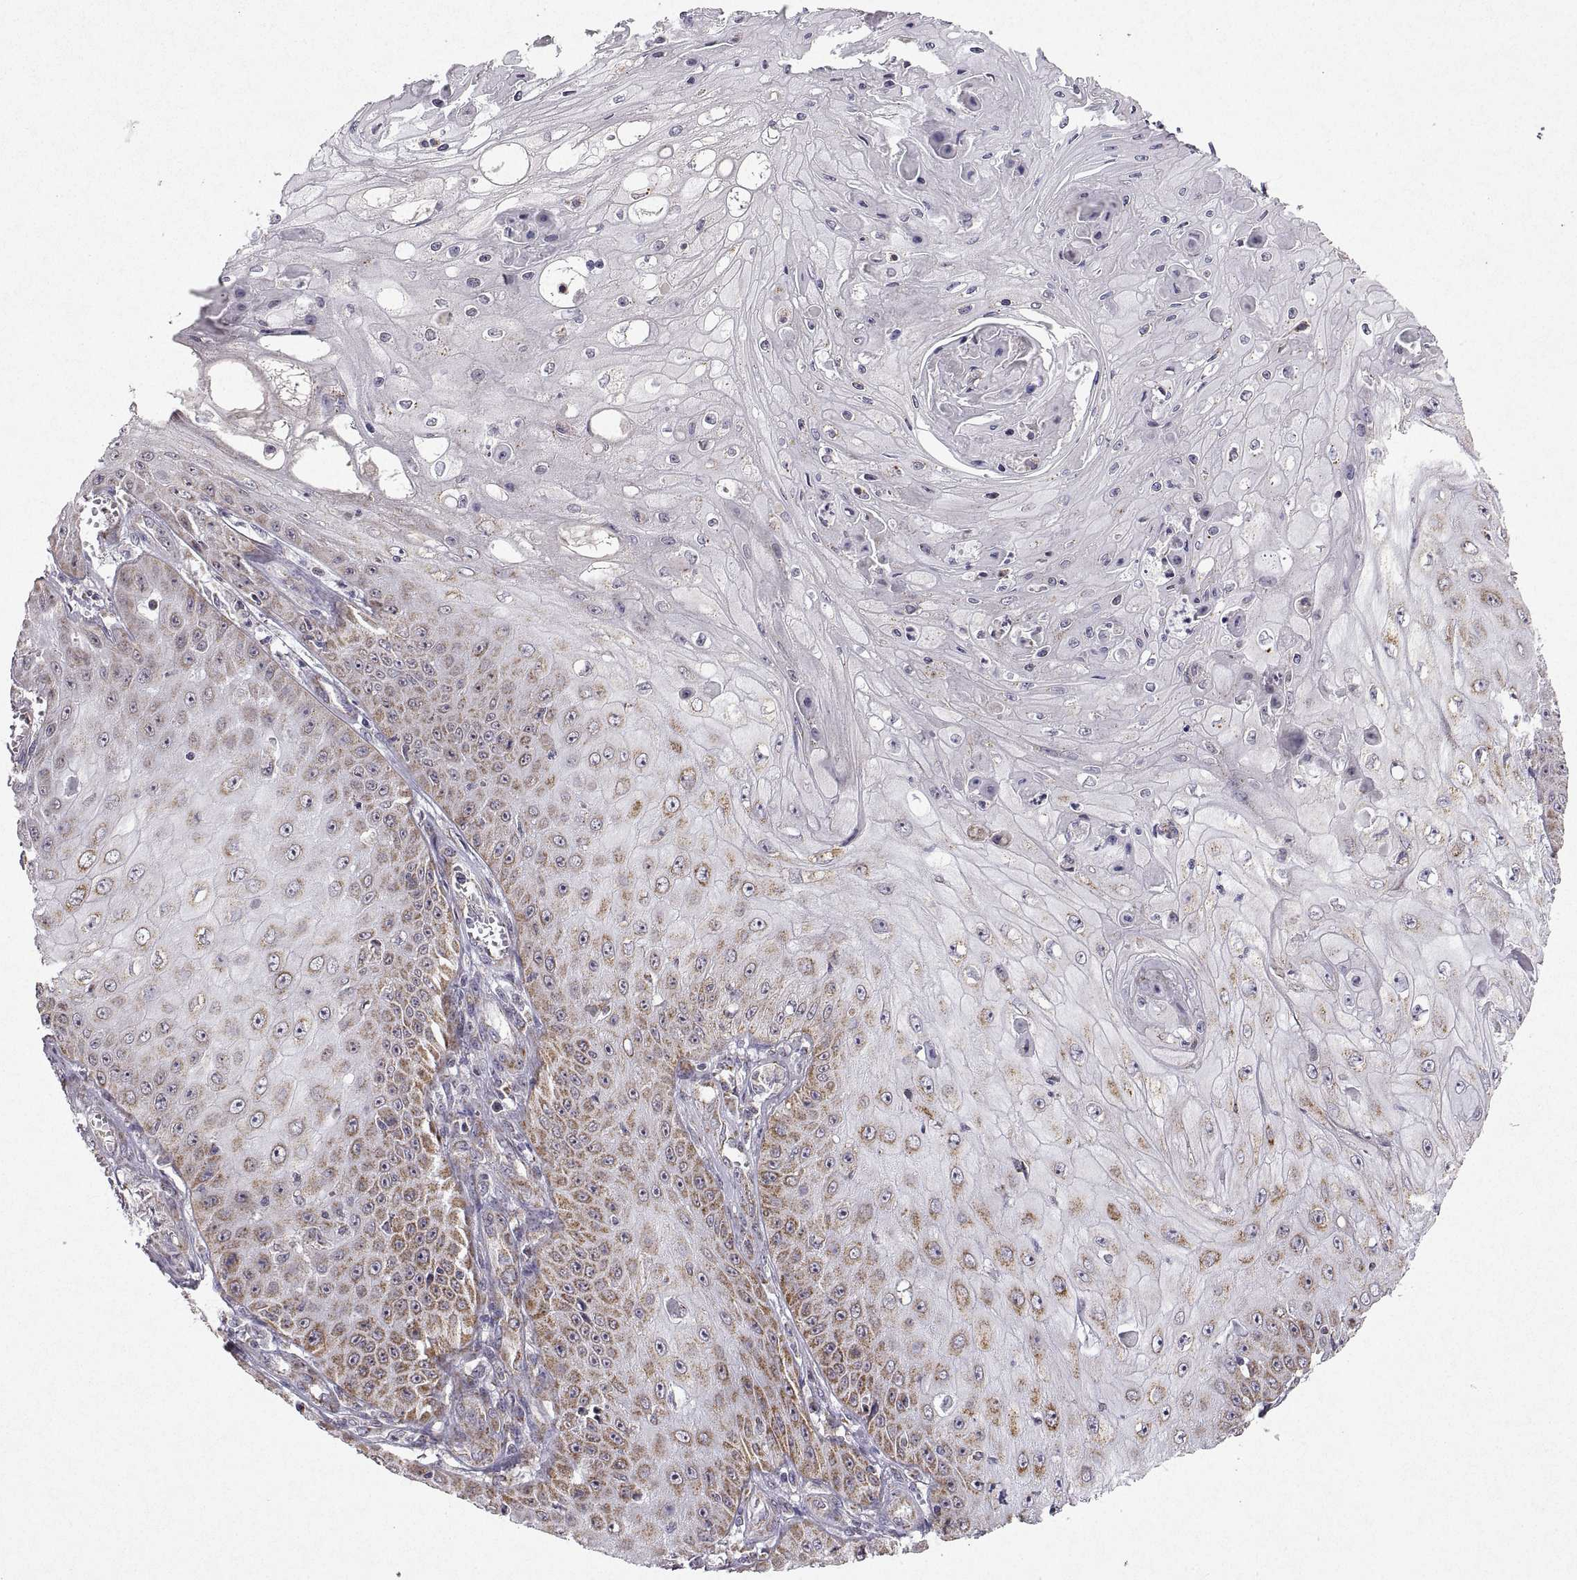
{"staining": {"intensity": "moderate", "quantity": "<25%", "location": "cytoplasmic/membranous"}, "tissue": "skin cancer", "cell_type": "Tumor cells", "image_type": "cancer", "snomed": [{"axis": "morphology", "description": "Squamous cell carcinoma, NOS"}, {"axis": "topography", "description": "Skin"}], "caption": "A histopathology image of human skin squamous cell carcinoma stained for a protein displays moderate cytoplasmic/membranous brown staining in tumor cells.", "gene": "MANBAL", "patient": {"sex": "male", "age": 70}}